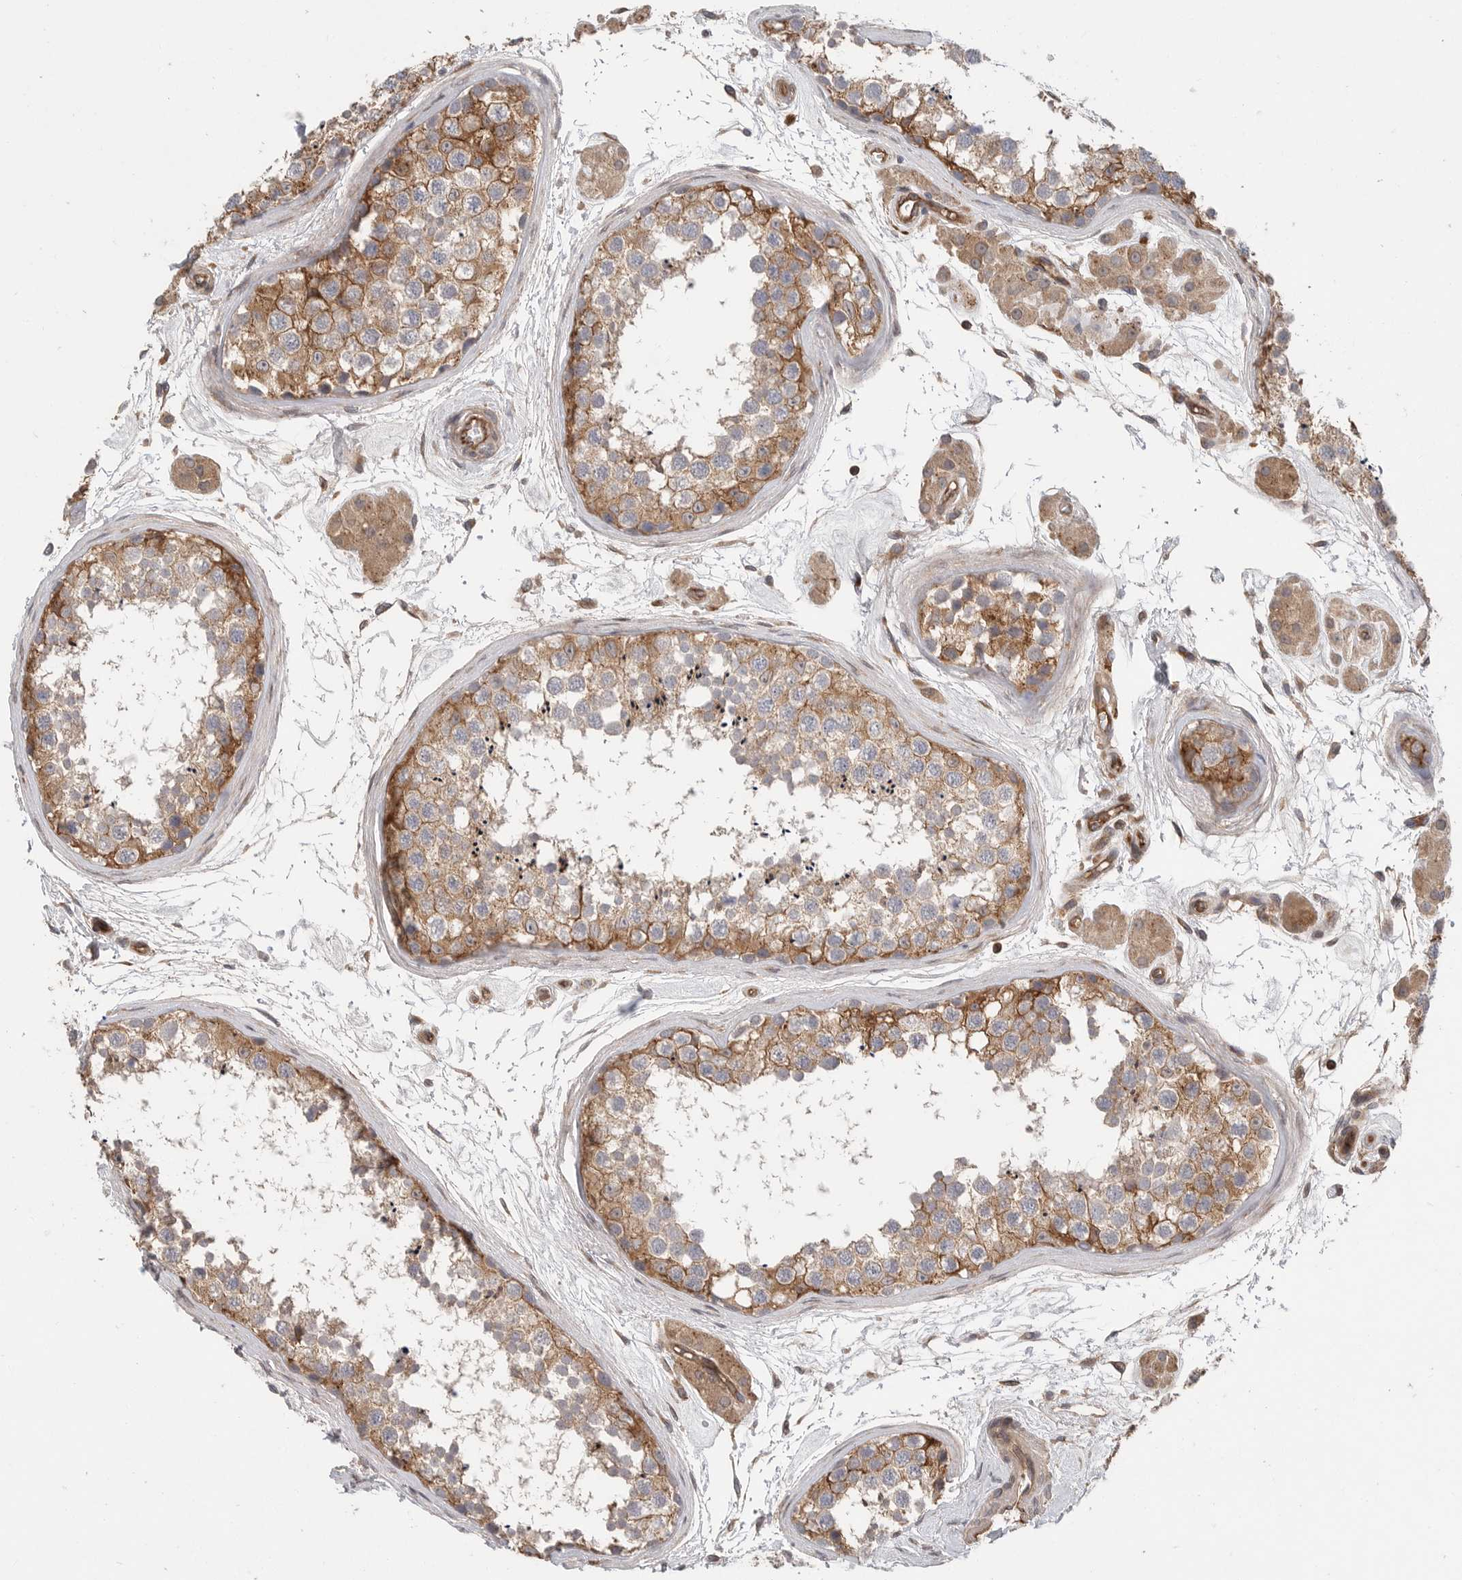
{"staining": {"intensity": "moderate", "quantity": ">75%", "location": "cytoplasmic/membranous"}, "tissue": "testis", "cell_type": "Cells in seminiferous ducts", "image_type": "normal", "snomed": [{"axis": "morphology", "description": "Normal tissue, NOS"}, {"axis": "topography", "description": "Testis"}], "caption": "Immunohistochemical staining of normal human testis displays medium levels of moderate cytoplasmic/membranous positivity in about >75% of cells in seminiferous ducts. The staining was performed using DAB (3,3'-diaminobenzidine) to visualize the protein expression in brown, while the nuclei were stained in blue with hematoxylin (Magnification: 20x).", "gene": "PRKCH", "patient": {"sex": "male", "age": 56}}